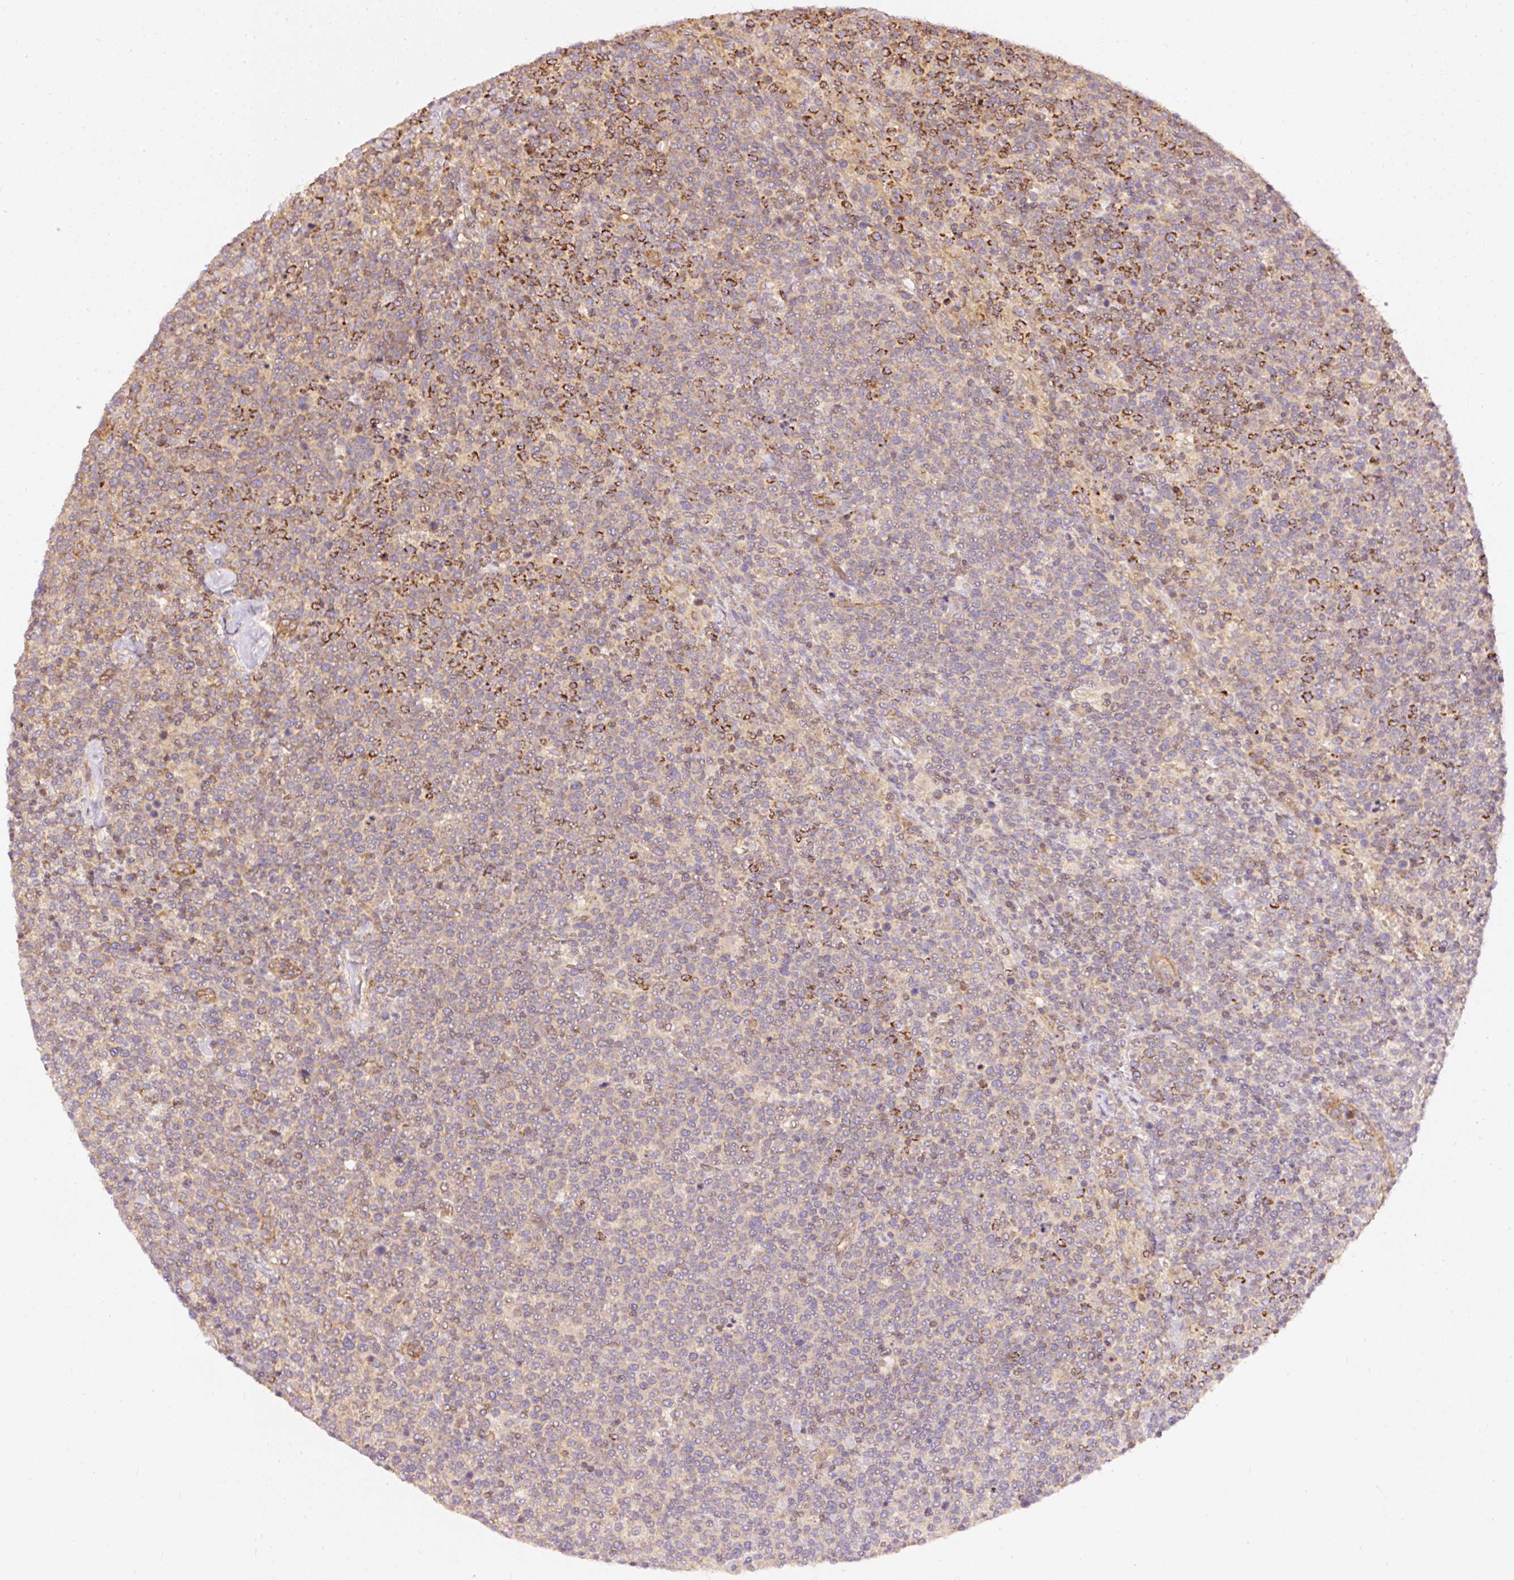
{"staining": {"intensity": "moderate", "quantity": "<25%", "location": "cytoplasmic/membranous"}, "tissue": "lymphoma", "cell_type": "Tumor cells", "image_type": "cancer", "snomed": [{"axis": "morphology", "description": "Malignant lymphoma, non-Hodgkin's type, High grade"}, {"axis": "topography", "description": "Lymph node"}], "caption": "High-grade malignant lymphoma, non-Hodgkin's type stained with a protein marker exhibits moderate staining in tumor cells.", "gene": "ADCY4", "patient": {"sex": "male", "age": 61}}